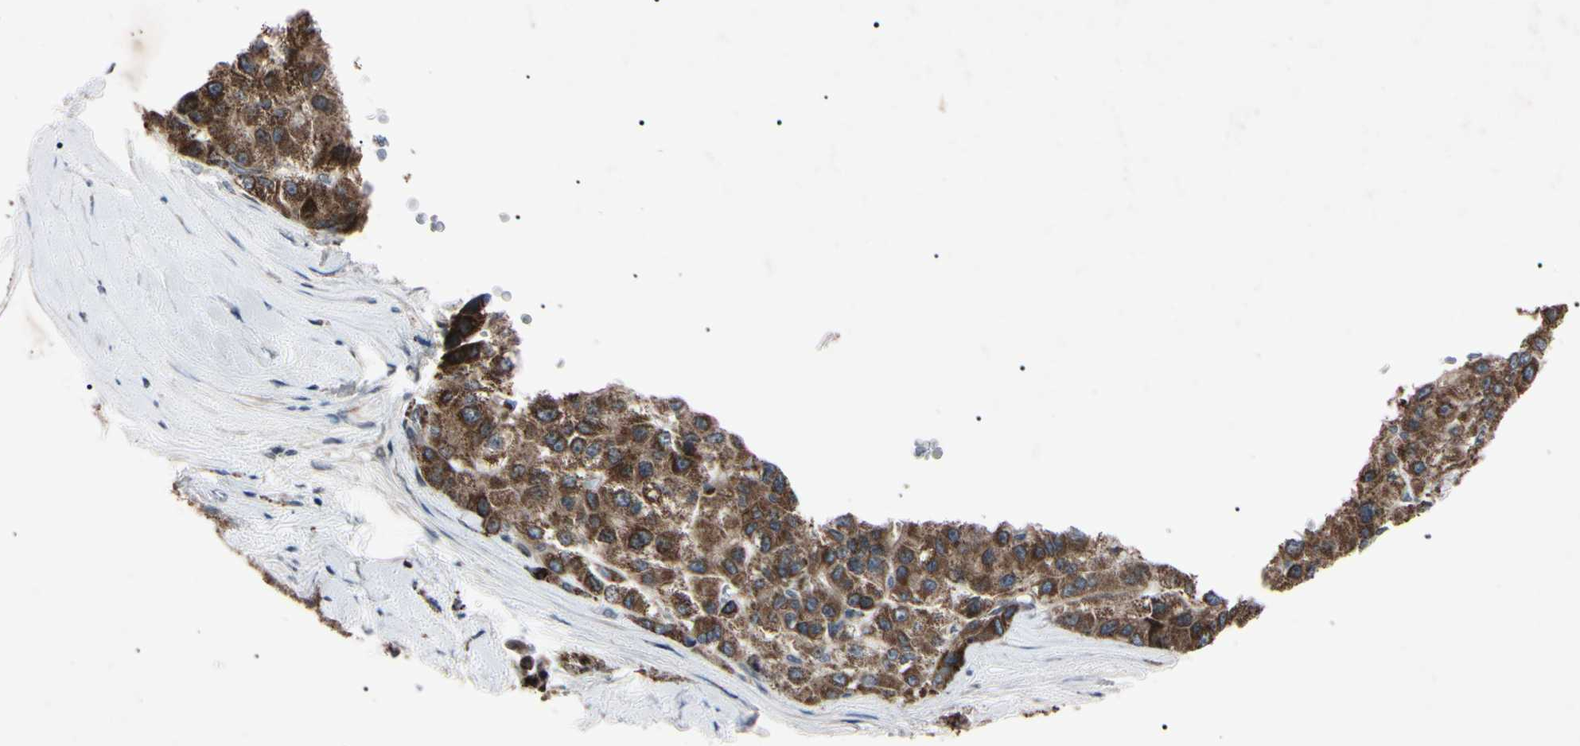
{"staining": {"intensity": "moderate", "quantity": ">75%", "location": "cytoplasmic/membranous"}, "tissue": "liver cancer", "cell_type": "Tumor cells", "image_type": "cancer", "snomed": [{"axis": "morphology", "description": "Carcinoma, Hepatocellular, NOS"}, {"axis": "topography", "description": "Liver"}], "caption": "An immunohistochemistry histopathology image of neoplastic tissue is shown. Protein staining in brown highlights moderate cytoplasmic/membranous positivity in hepatocellular carcinoma (liver) within tumor cells. (Brightfield microscopy of DAB IHC at high magnification).", "gene": "TNFRSF1A", "patient": {"sex": "male", "age": 80}}